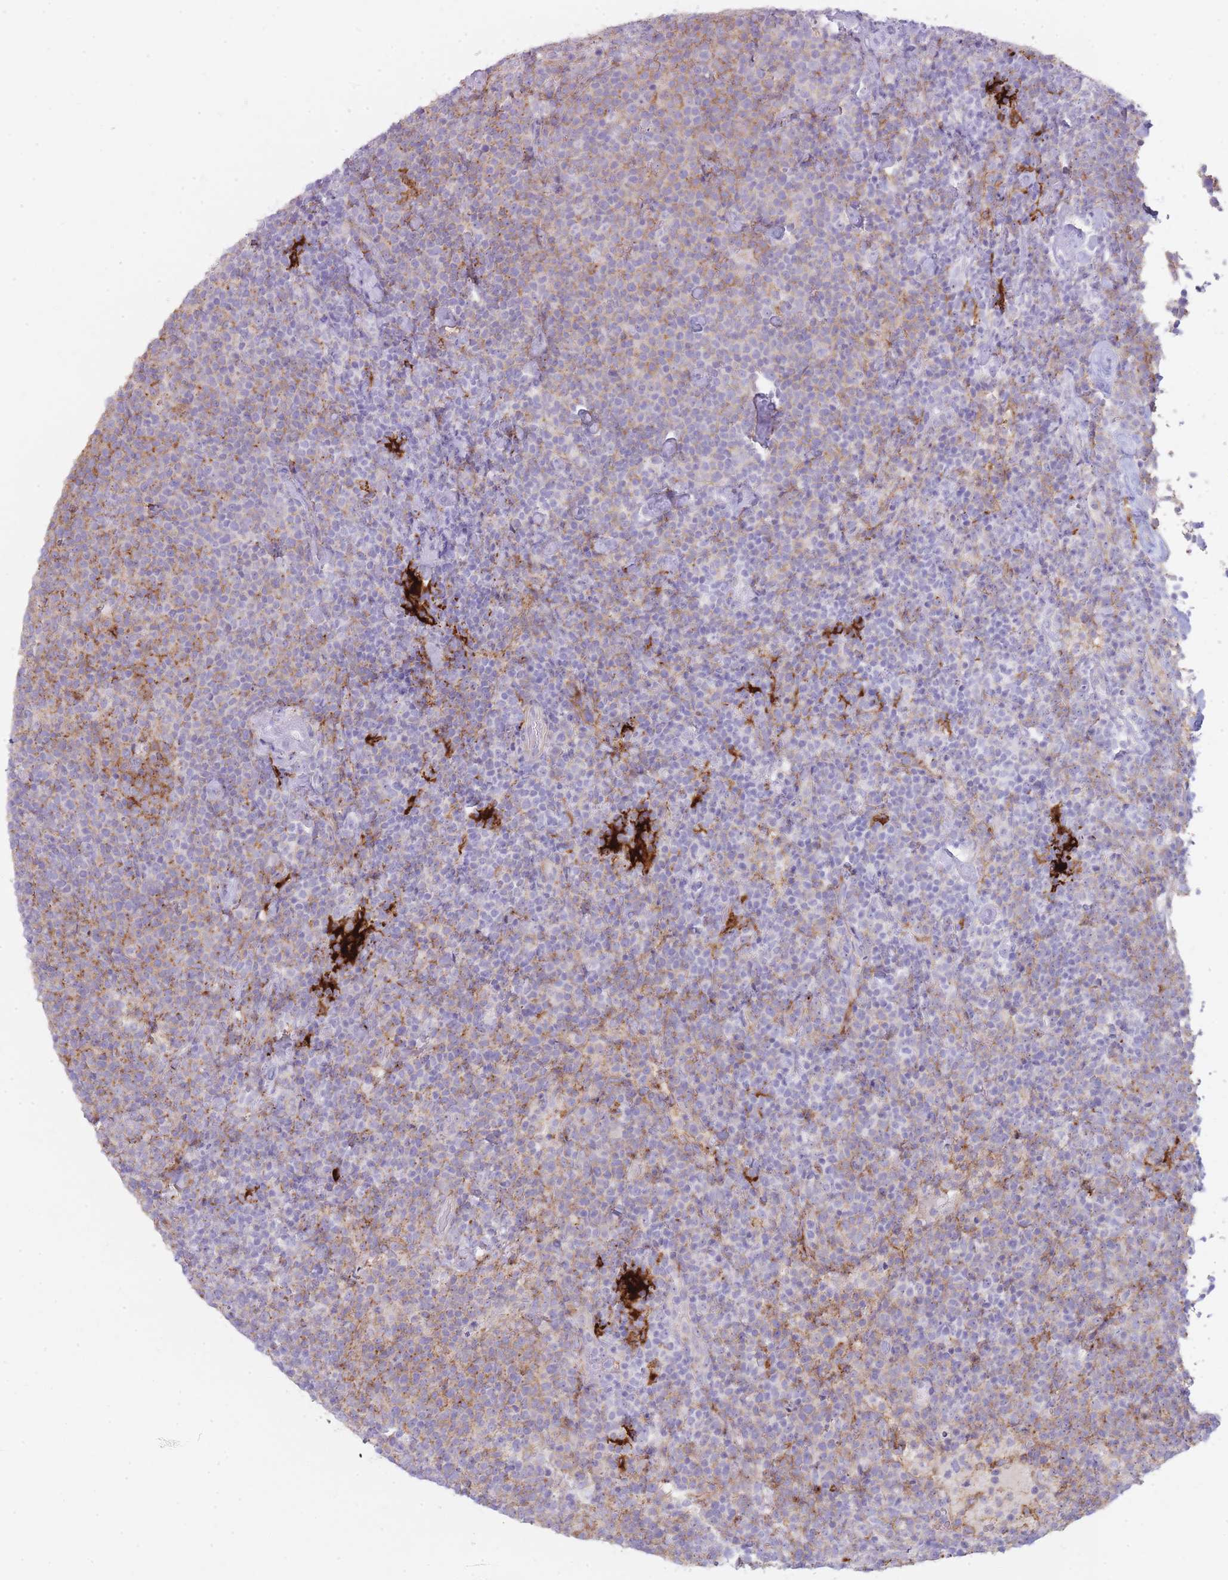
{"staining": {"intensity": "negative", "quantity": "none", "location": "none"}, "tissue": "lymphoma", "cell_type": "Tumor cells", "image_type": "cancer", "snomed": [{"axis": "morphology", "description": "Malignant lymphoma, non-Hodgkin's type, High grade"}, {"axis": "topography", "description": "Lymph node"}], "caption": "The immunohistochemistry image has no significant expression in tumor cells of malignant lymphoma, non-Hodgkin's type (high-grade) tissue.", "gene": "UTP14A", "patient": {"sex": "male", "age": 61}}